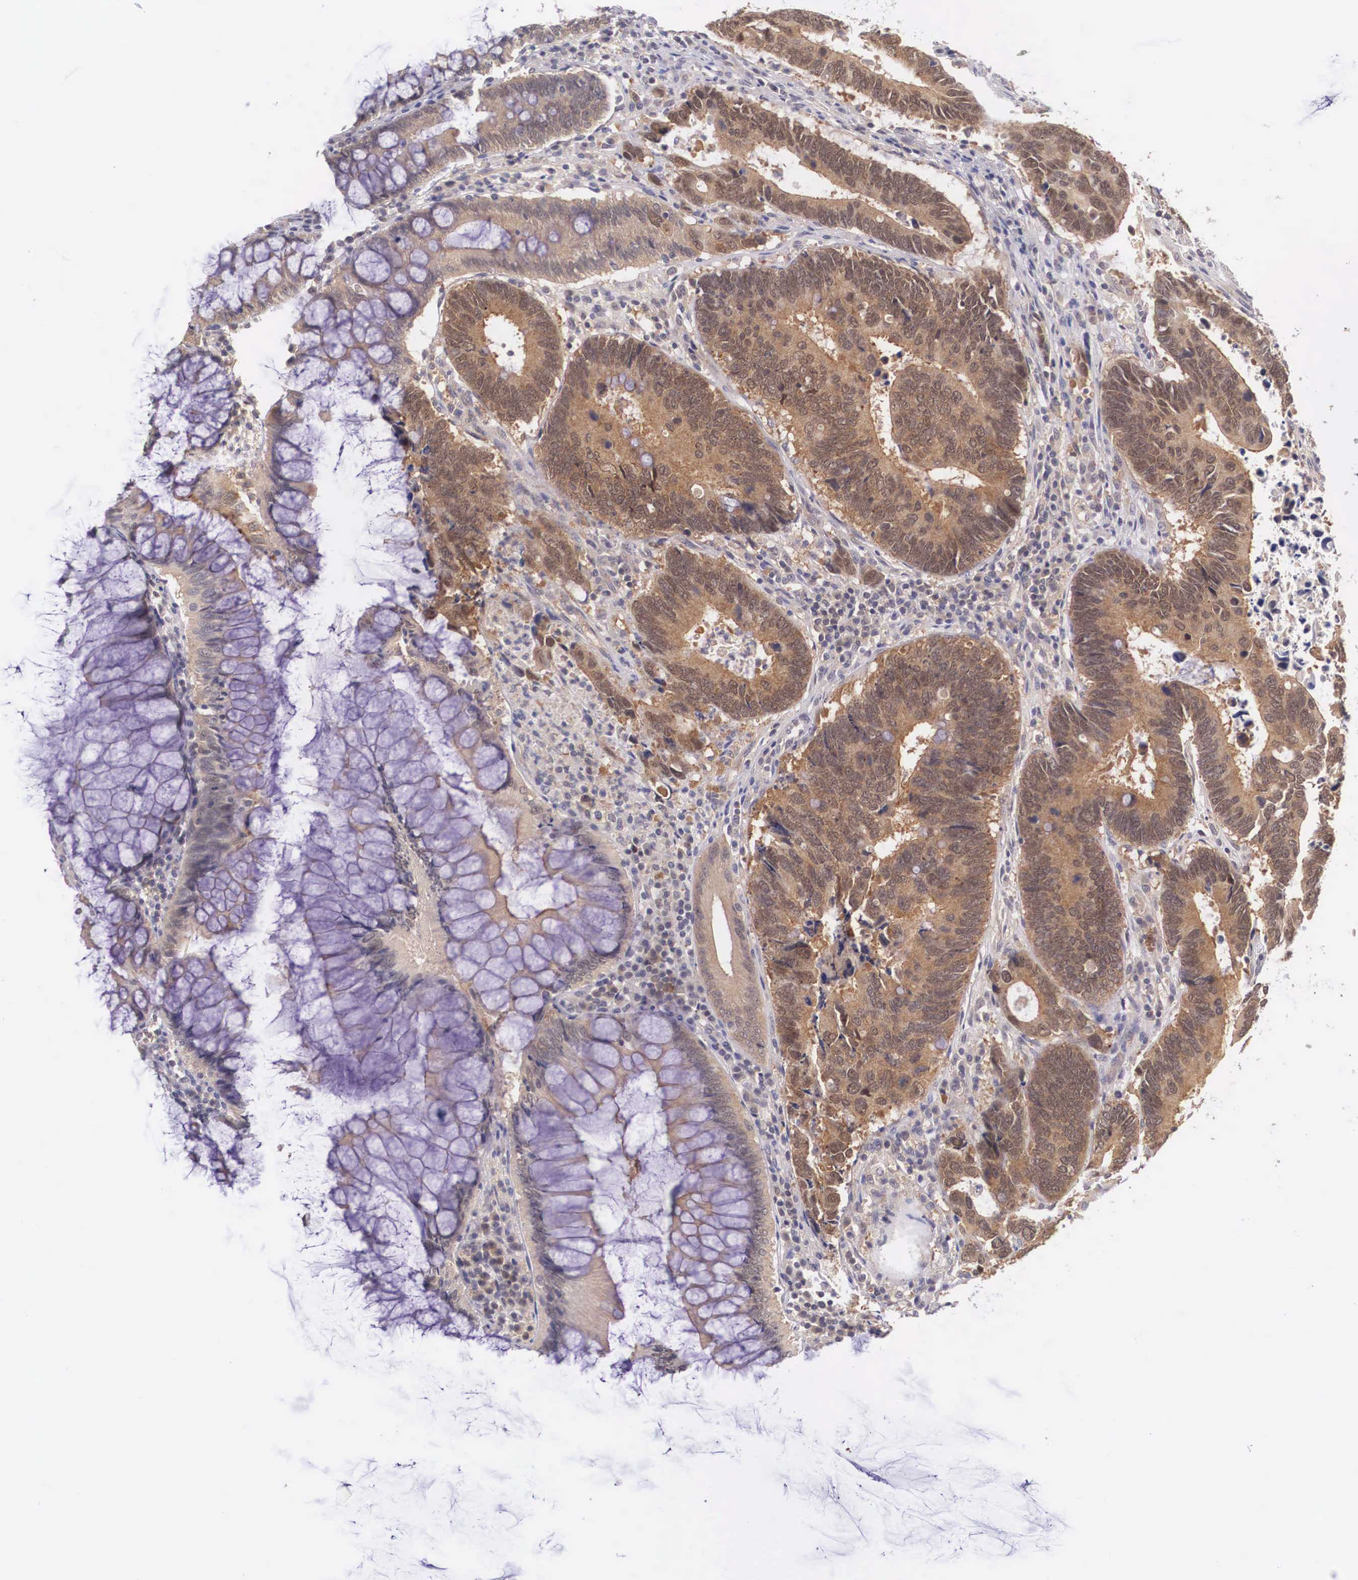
{"staining": {"intensity": "moderate", "quantity": "25%-75%", "location": "cytoplasmic/membranous"}, "tissue": "colorectal cancer", "cell_type": "Tumor cells", "image_type": "cancer", "snomed": [{"axis": "morphology", "description": "Adenocarcinoma, NOS"}, {"axis": "topography", "description": "Colon"}], "caption": "Moderate cytoplasmic/membranous expression for a protein is seen in about 25%-75% of tumor cells of adenocarcinoma (colorectal) using immunohistochemistry.", "gene": "IGBP1", "patient": {"sex": "male", "age": 49}}